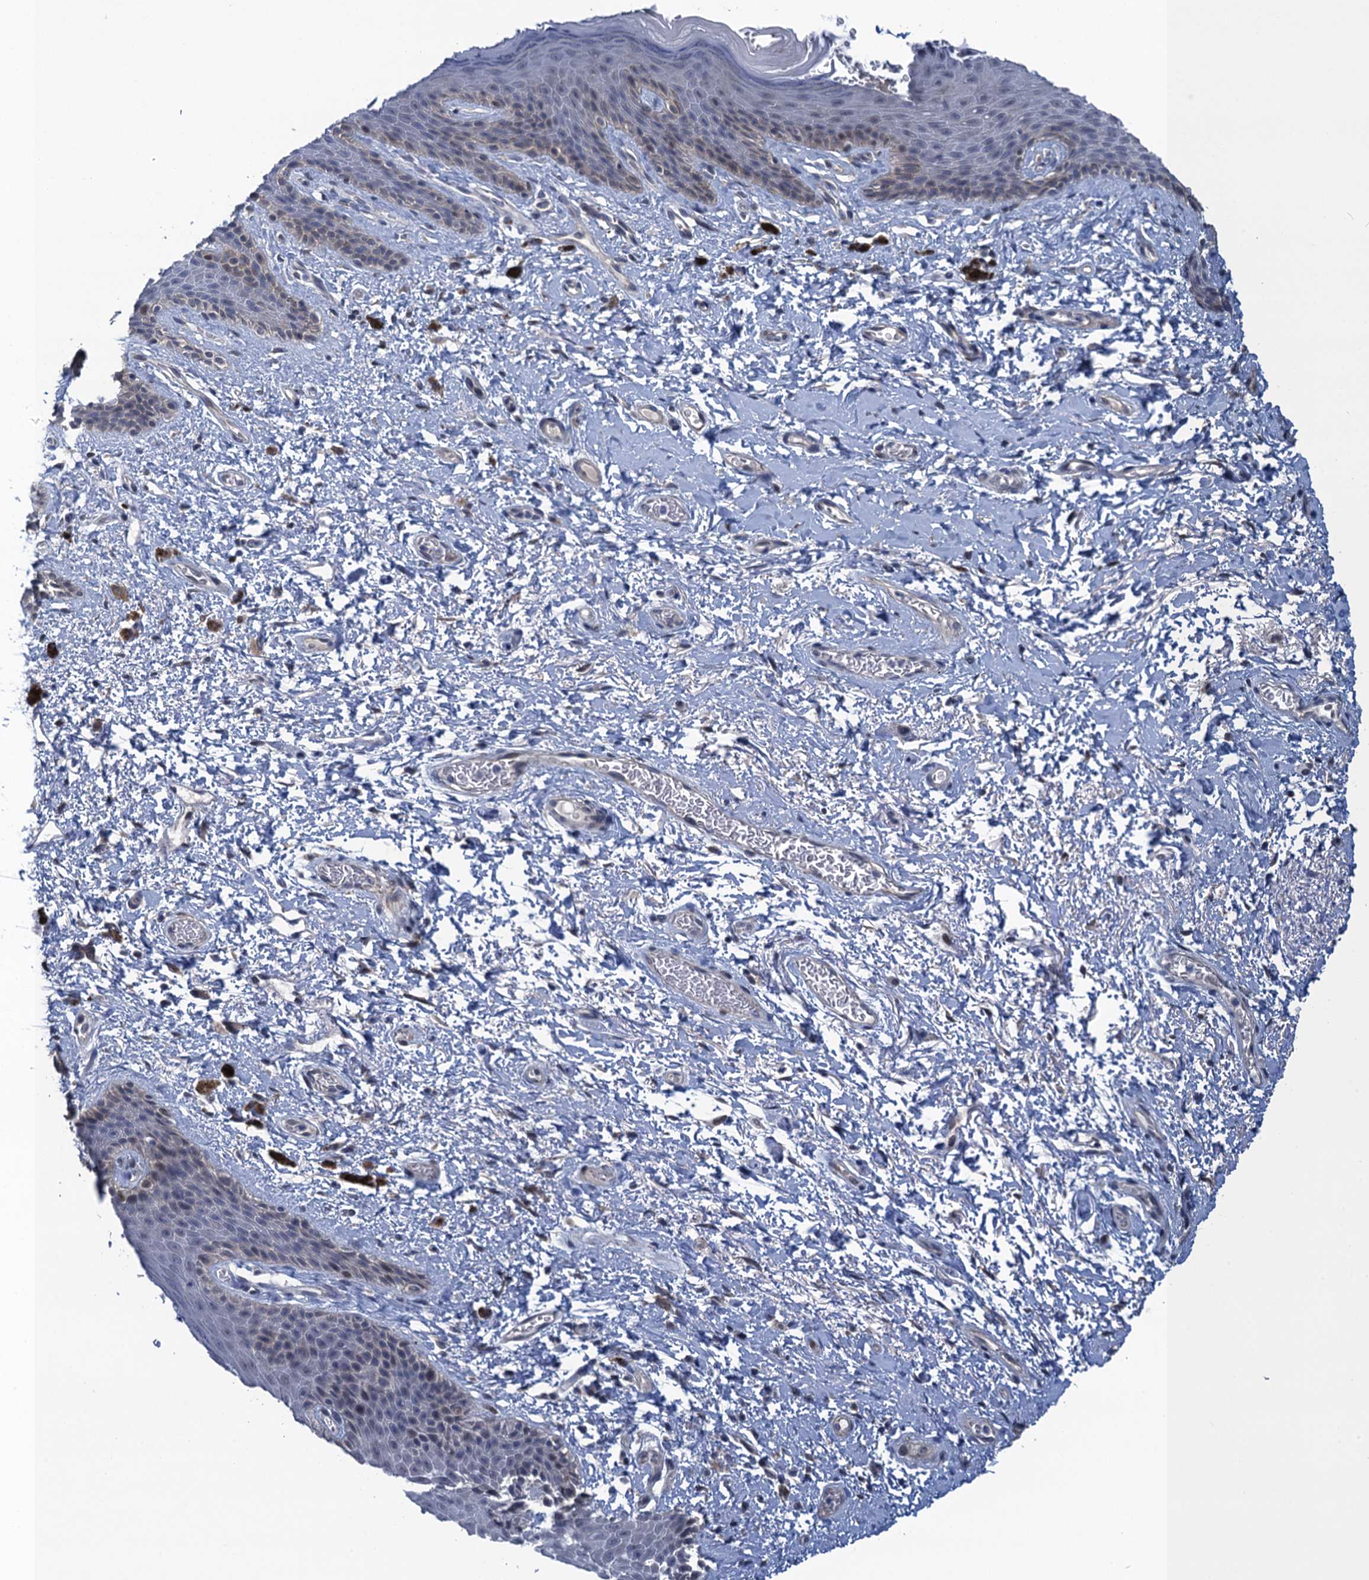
{"staining": {"intensity": "negative", "quantity": "none", "location": "none"}, "tissue": "skin", "cell_type": "Epidermal cells", "image_type": "normal", "snomed": [{"axis": "morphology", "description": "Normal tissue, NOS"}, {"axis": "topography", "description": "Anal"}], "caption": "This is a photomicrograph of immunohistochemistry staining of unremarkable skin, which shows no staining in epidermal cells. (DAB immunohistochemistry with hematoxylin counter stain).", "gene": "MRFAP1", "patient": {"sex": "female", "age": 46}}